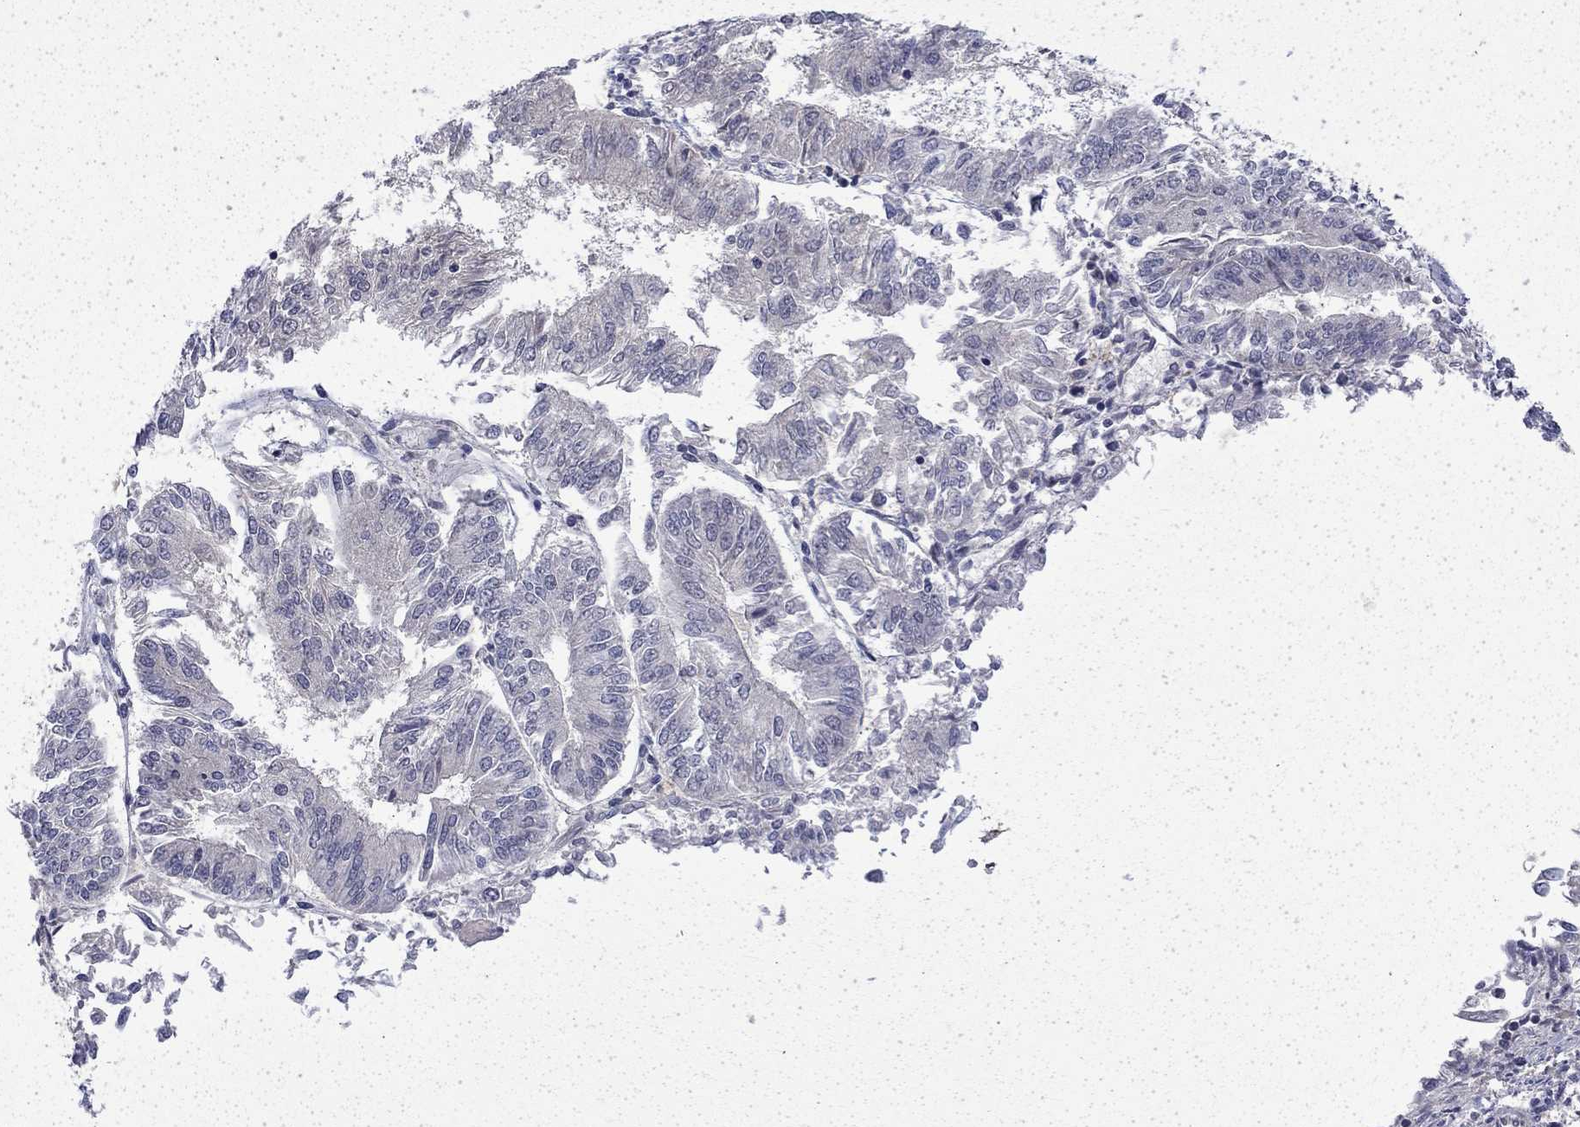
{"staining": {"intensity": "negative", "quantity": "none", "location": "none"}, "tissue": "endometrial cancer", "cell_type": "Tumor cells", "image_type": "cancer", "snomed": [{"axis": "morphology", "description": "Adenocarcinoma, NOS"}, {"axis": "topography", "description": "Endometrium"}], "caption": "Photomicrograph shows no protein staining in tumor cells of adenocarcinoma (endometrial) tissue.", "gene": "CHAT", "patient": {"sex": "female", "age": 58}}